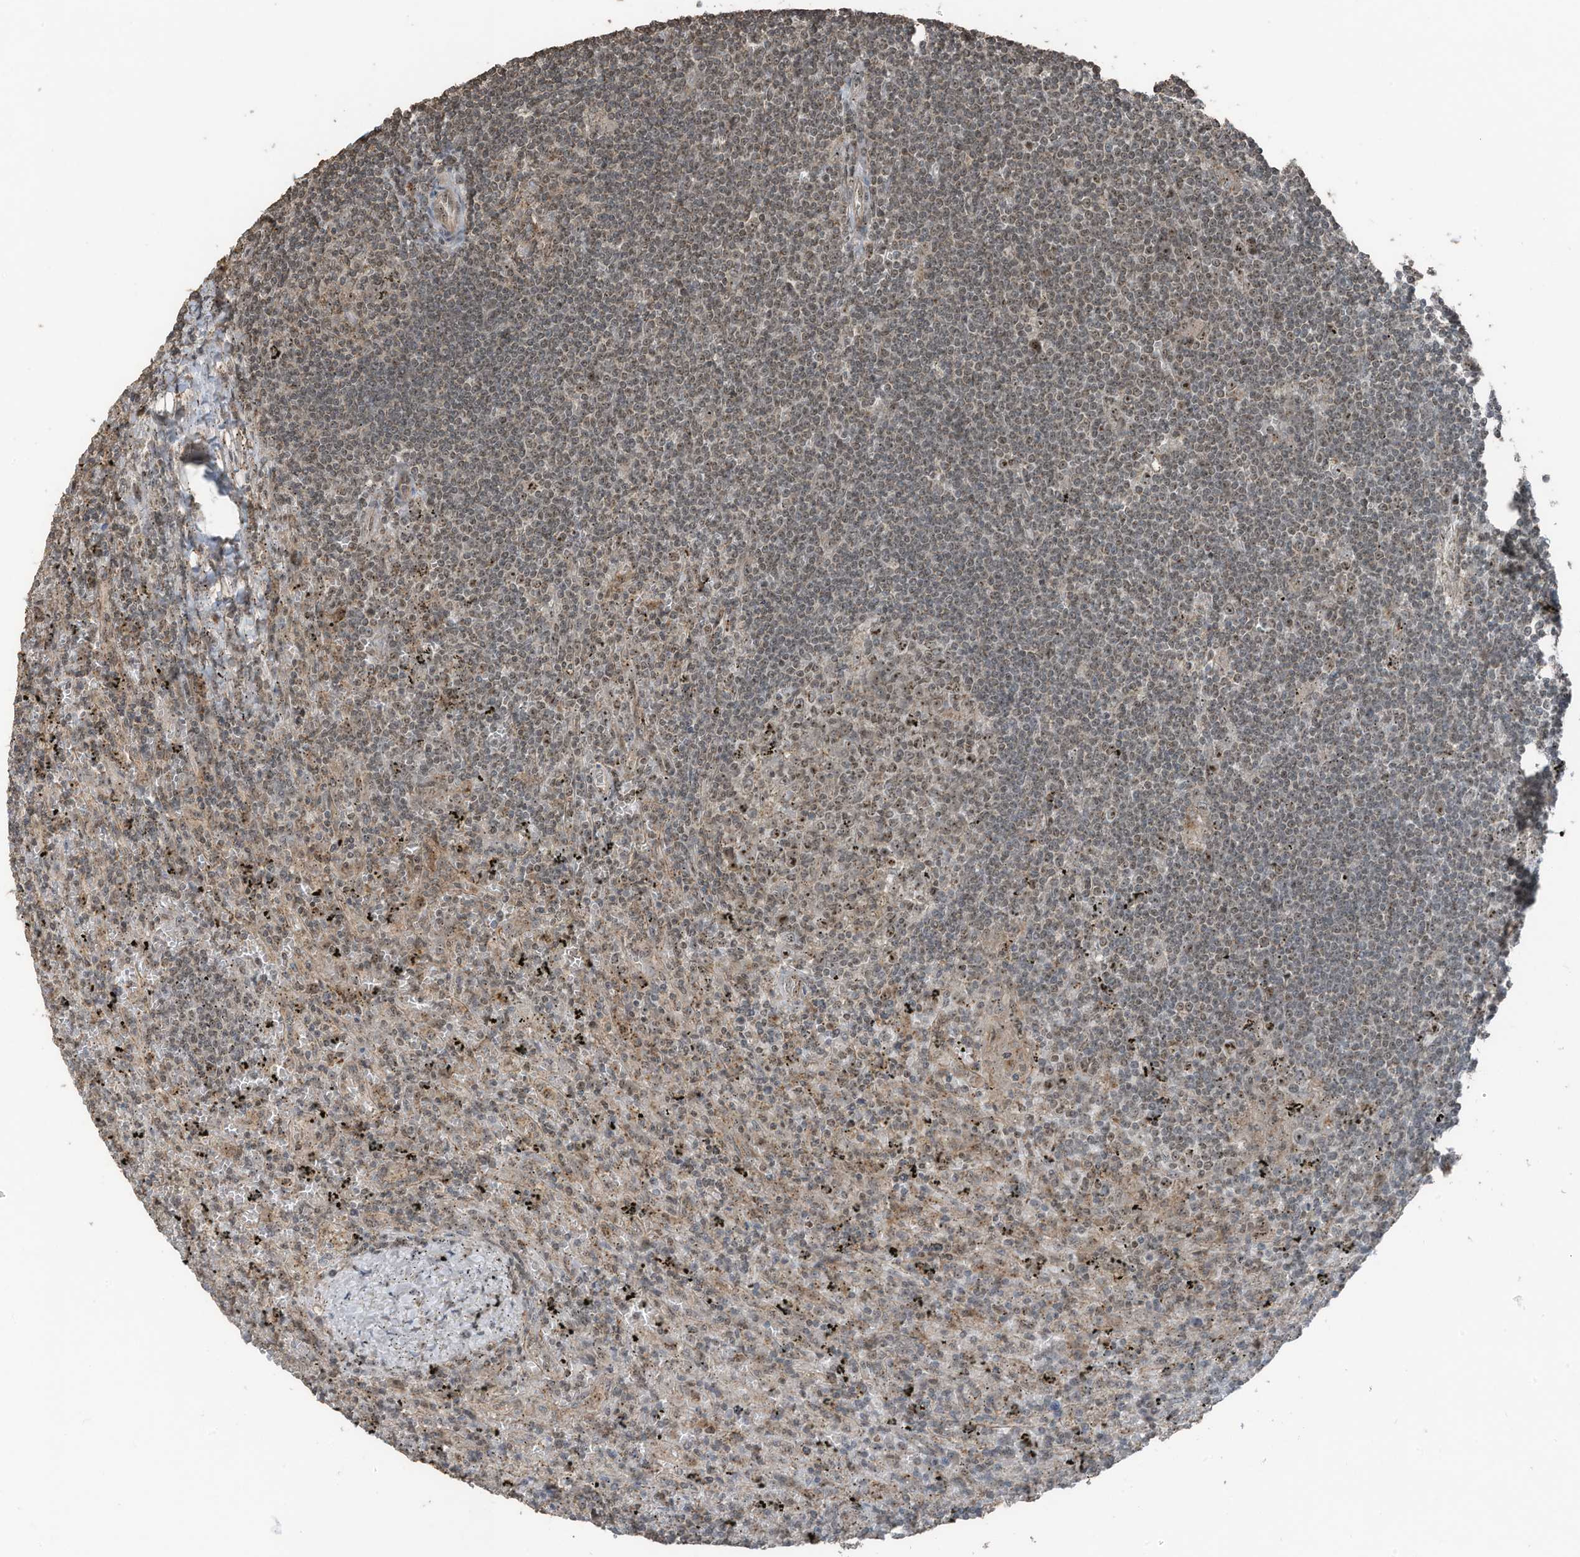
{"staining": {"intensity": "moderate", "quantity": "25%-75%", "location": "nuclear"}, "tissue": "lymphoma", "cell_type": "Tumor cells", "image_type": "cancer", "snomed": [{"axis": "morphology", "description": "Malignant lymphoma, non-Hodgkin's type, Low grade"}, {"axis": "topography", "description": "Spleen"}], "caption": "Lymphoma was stained to show a protein in brown. There is medium levels of moderate nuclear expression in about 25%-75% of tumor cells.", "gene": "UTP3", "patient": {"sex": "male", "age": 76}}